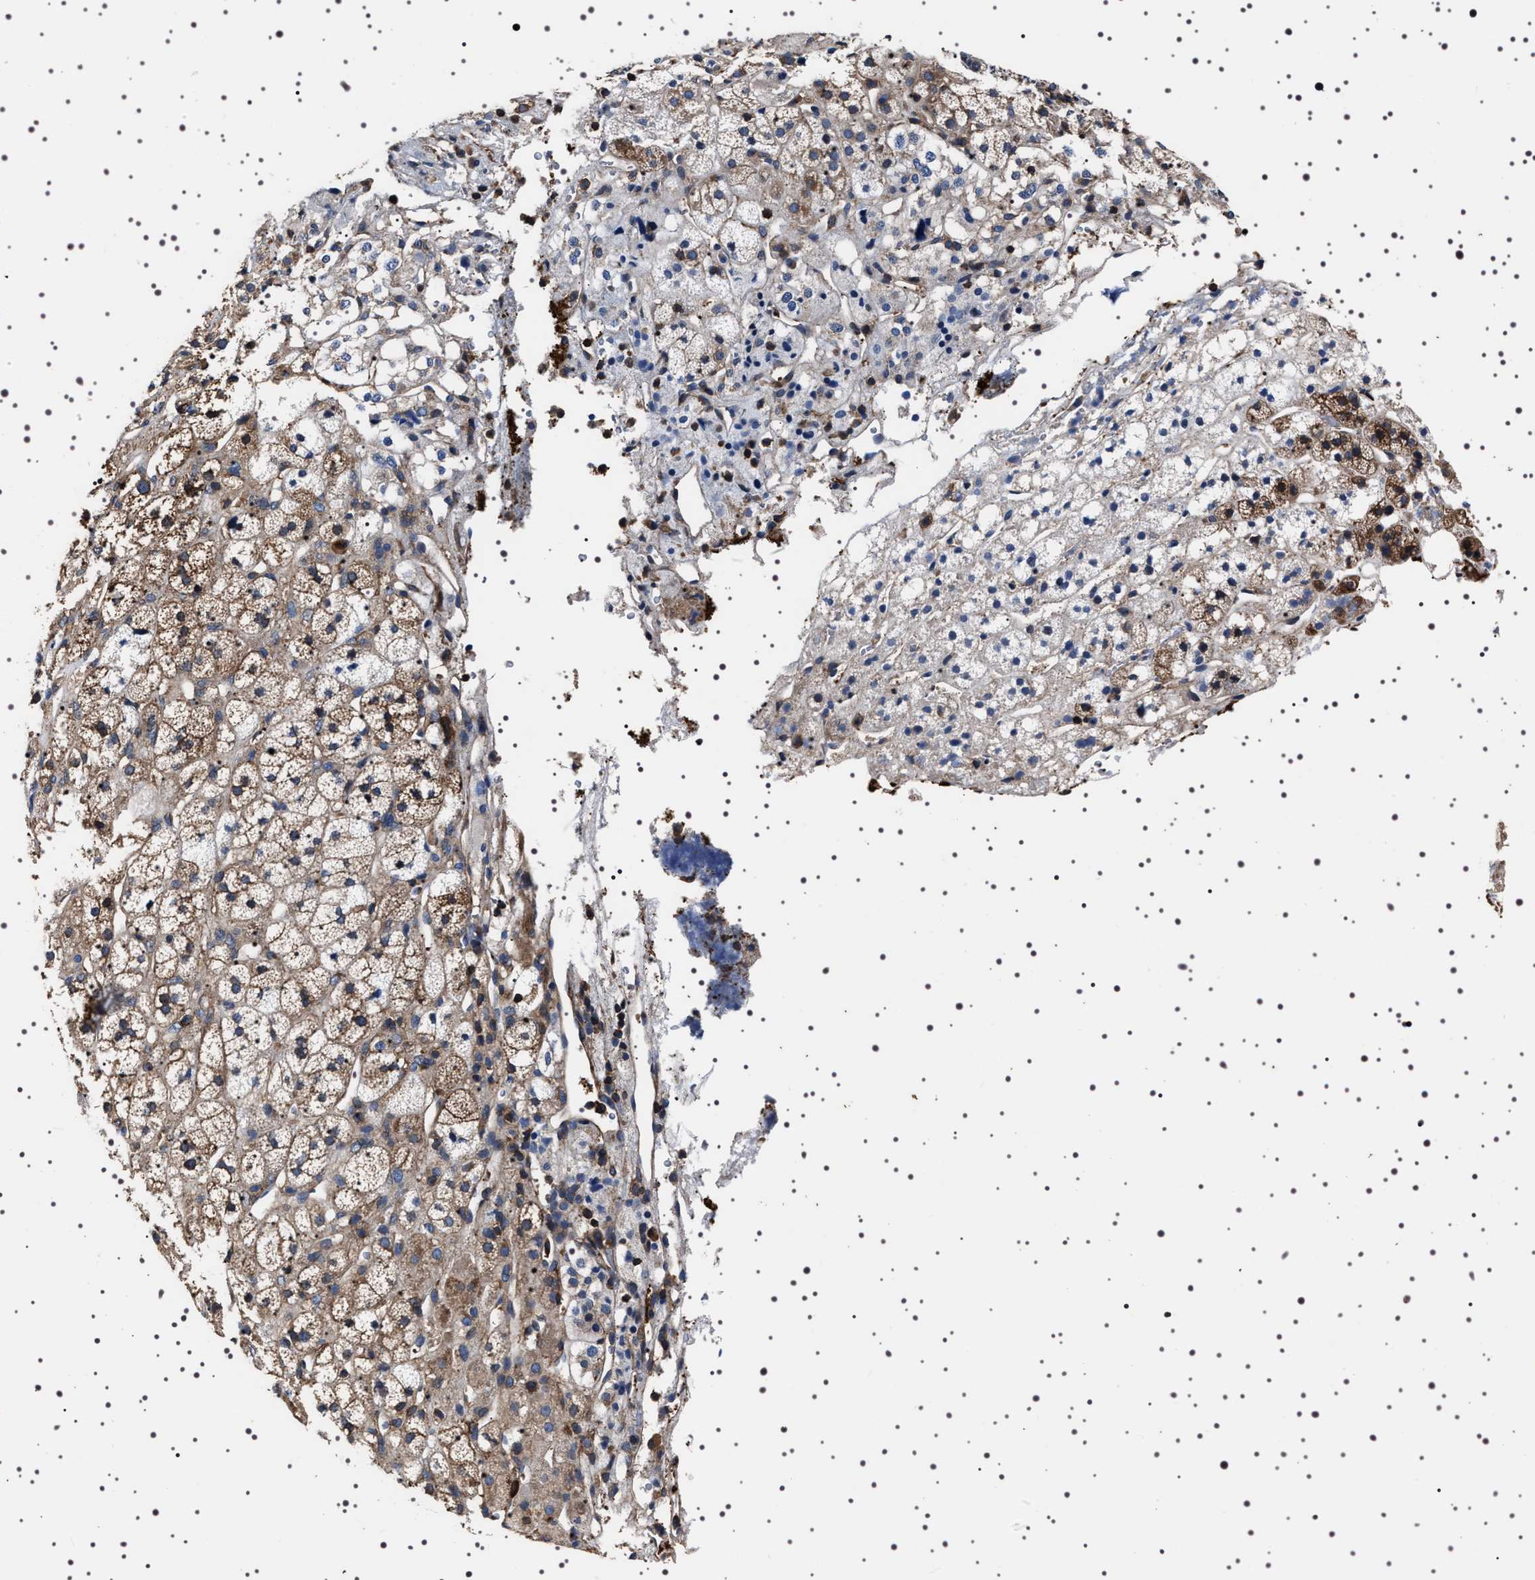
{"staining": {"intensity": "moderate", "quantity": ">75%", "location": "cytoplasmic/membranous"}, "tissue": "adrenal gland", "cell_type": "Glandular cells", "image_type": "normal", "snomed": [{"axis": "morphology", "description": "Normal tissue, NOS"}, {"axis": "topography", "description": "Adrenal gland"}], "caption": "High-power microscopy captured an immunohistochemistry (IHC) micrograph of normal adrenal gland, revealing moderate cytoplasmic/membranous positivity in approximately >75% of glandular cells.", "gene": "WDR1", "patient": {"sex": "male", "age": 56}}